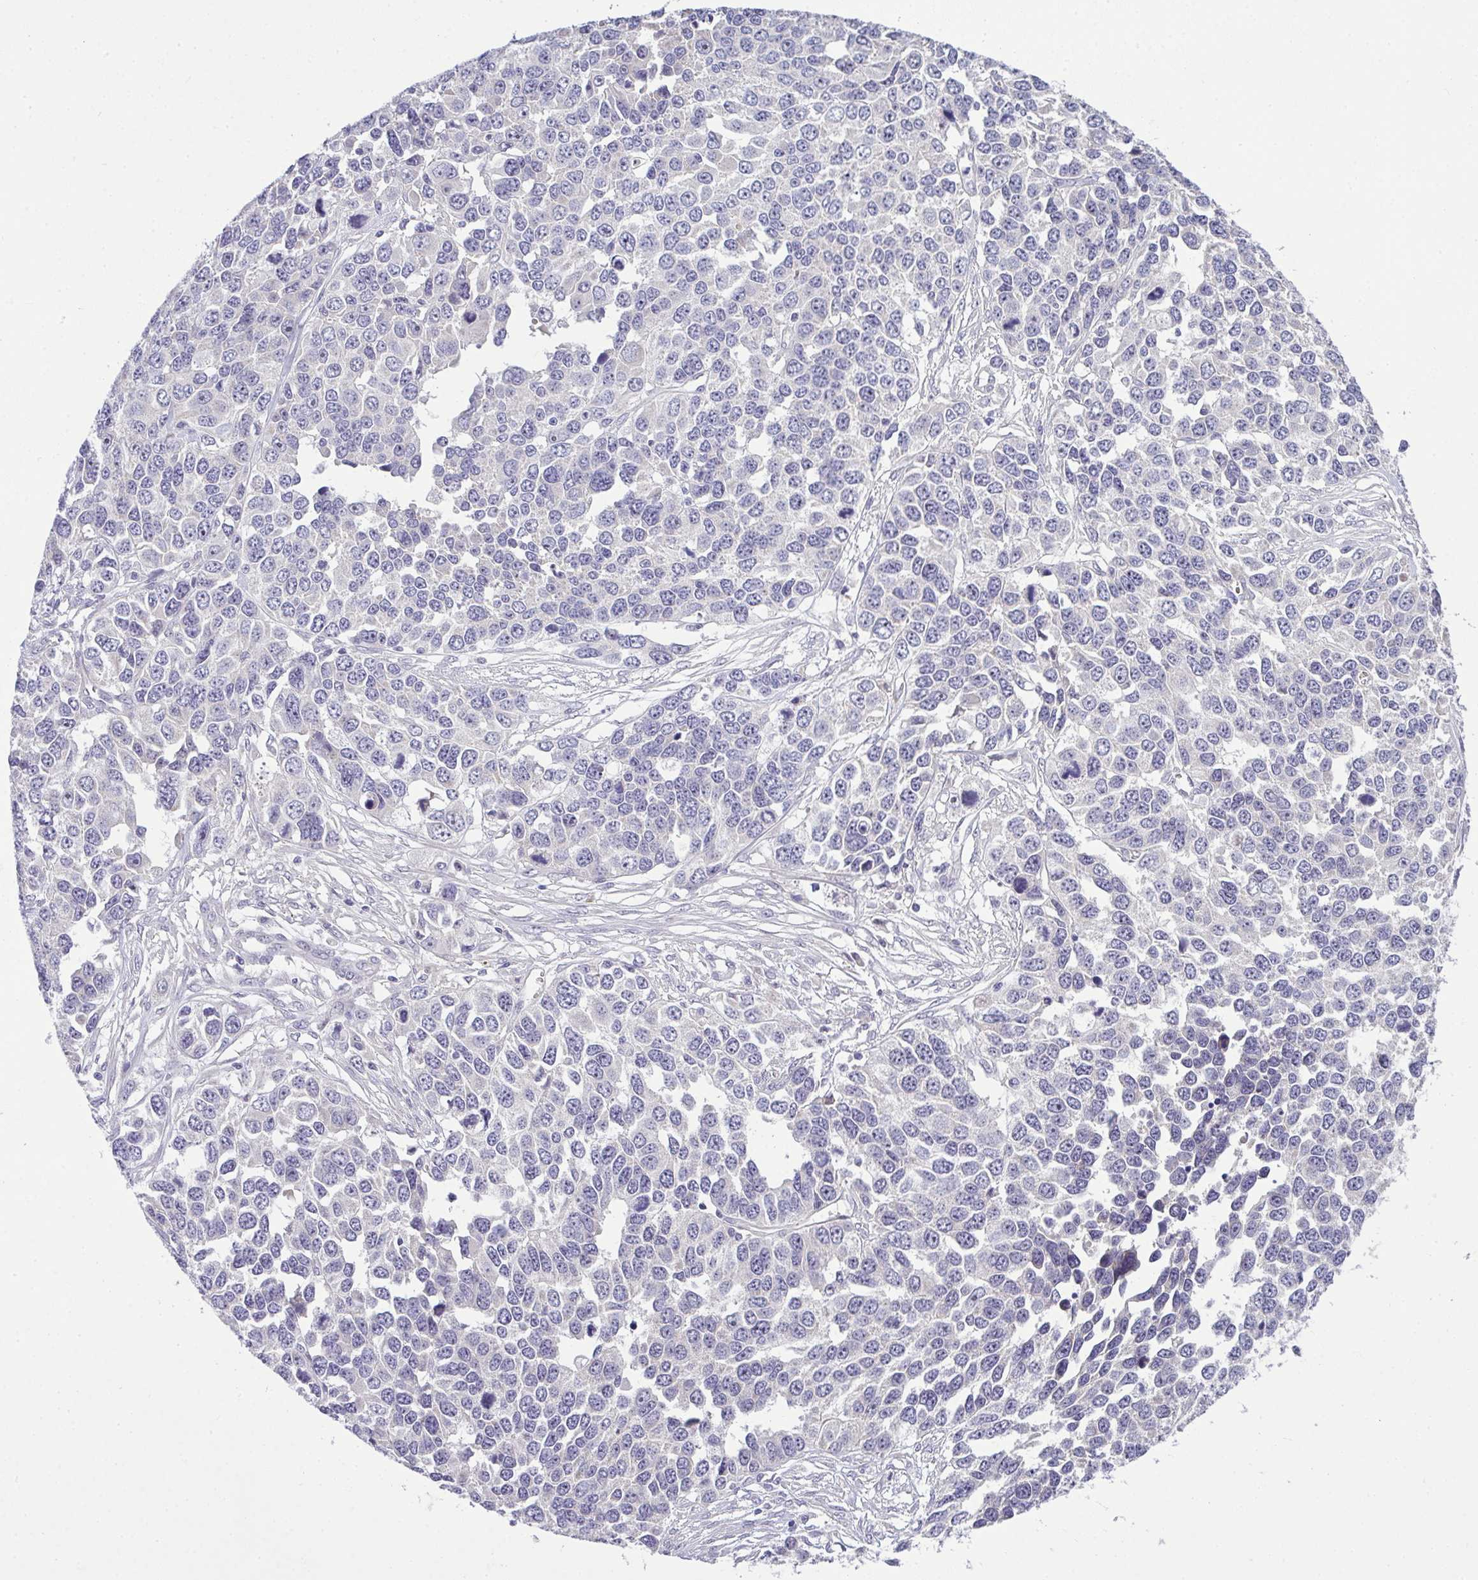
{"staining": {"intensity": "negative", "quantity": "none", "location": "none"}, "tissue": "ovarian cancer", "cell_type": "Tumor cells", "image_type": "cancer", "snomed": [{"axis": "morphology", "description": "Cystadenocarcinoma, serous, NOS"}, {"axis": "topography", "description": "Ovary"}], "caption": "DAB immunohistochemical staining of ovarian cancer demonstrates no significant staining in tumor cells.", "gene": "NT5C1A", "patient": {"sex": "female", "age": 76}}